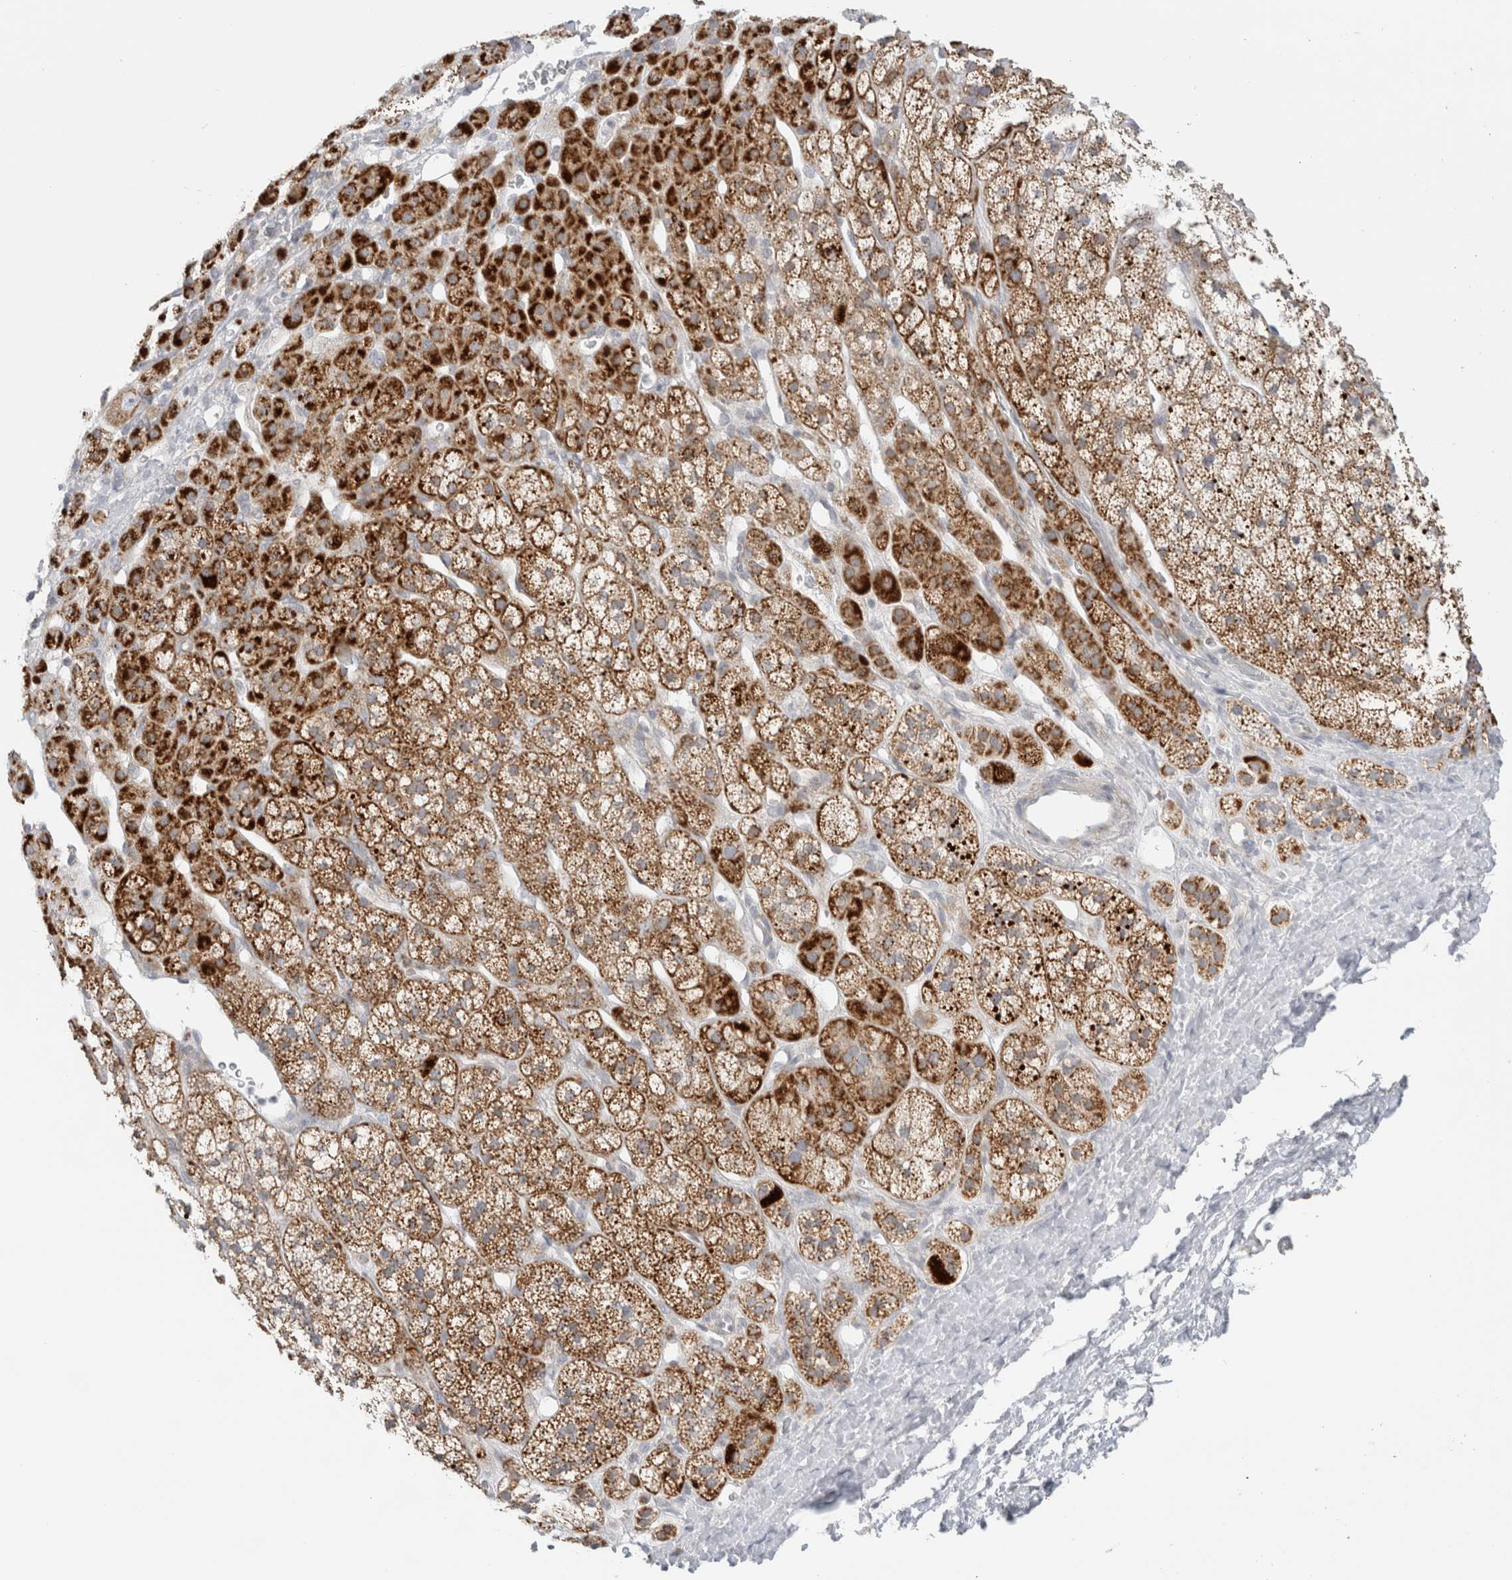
{"staining": {"intensity": "strong", "quantity": ">75%", "location": "cytoplasmic/membranous"}, "tissue": "adrenal gland", "cell_type": "Glandular cells", "image_type": "normal", "snomed": [{"axis": "morphology", "description": "Normal tissue, NOS"}, {"axis": "topography", "description": "Adrenal gland"}], "caption": "Brown immunohistochemical staining in normal human adrenal gland displays strong cytoplasmic/membranous expression in about >75% of glandular cells.", "gene": "FAHD1", "patient": {"sex": "male", "age": 56}}